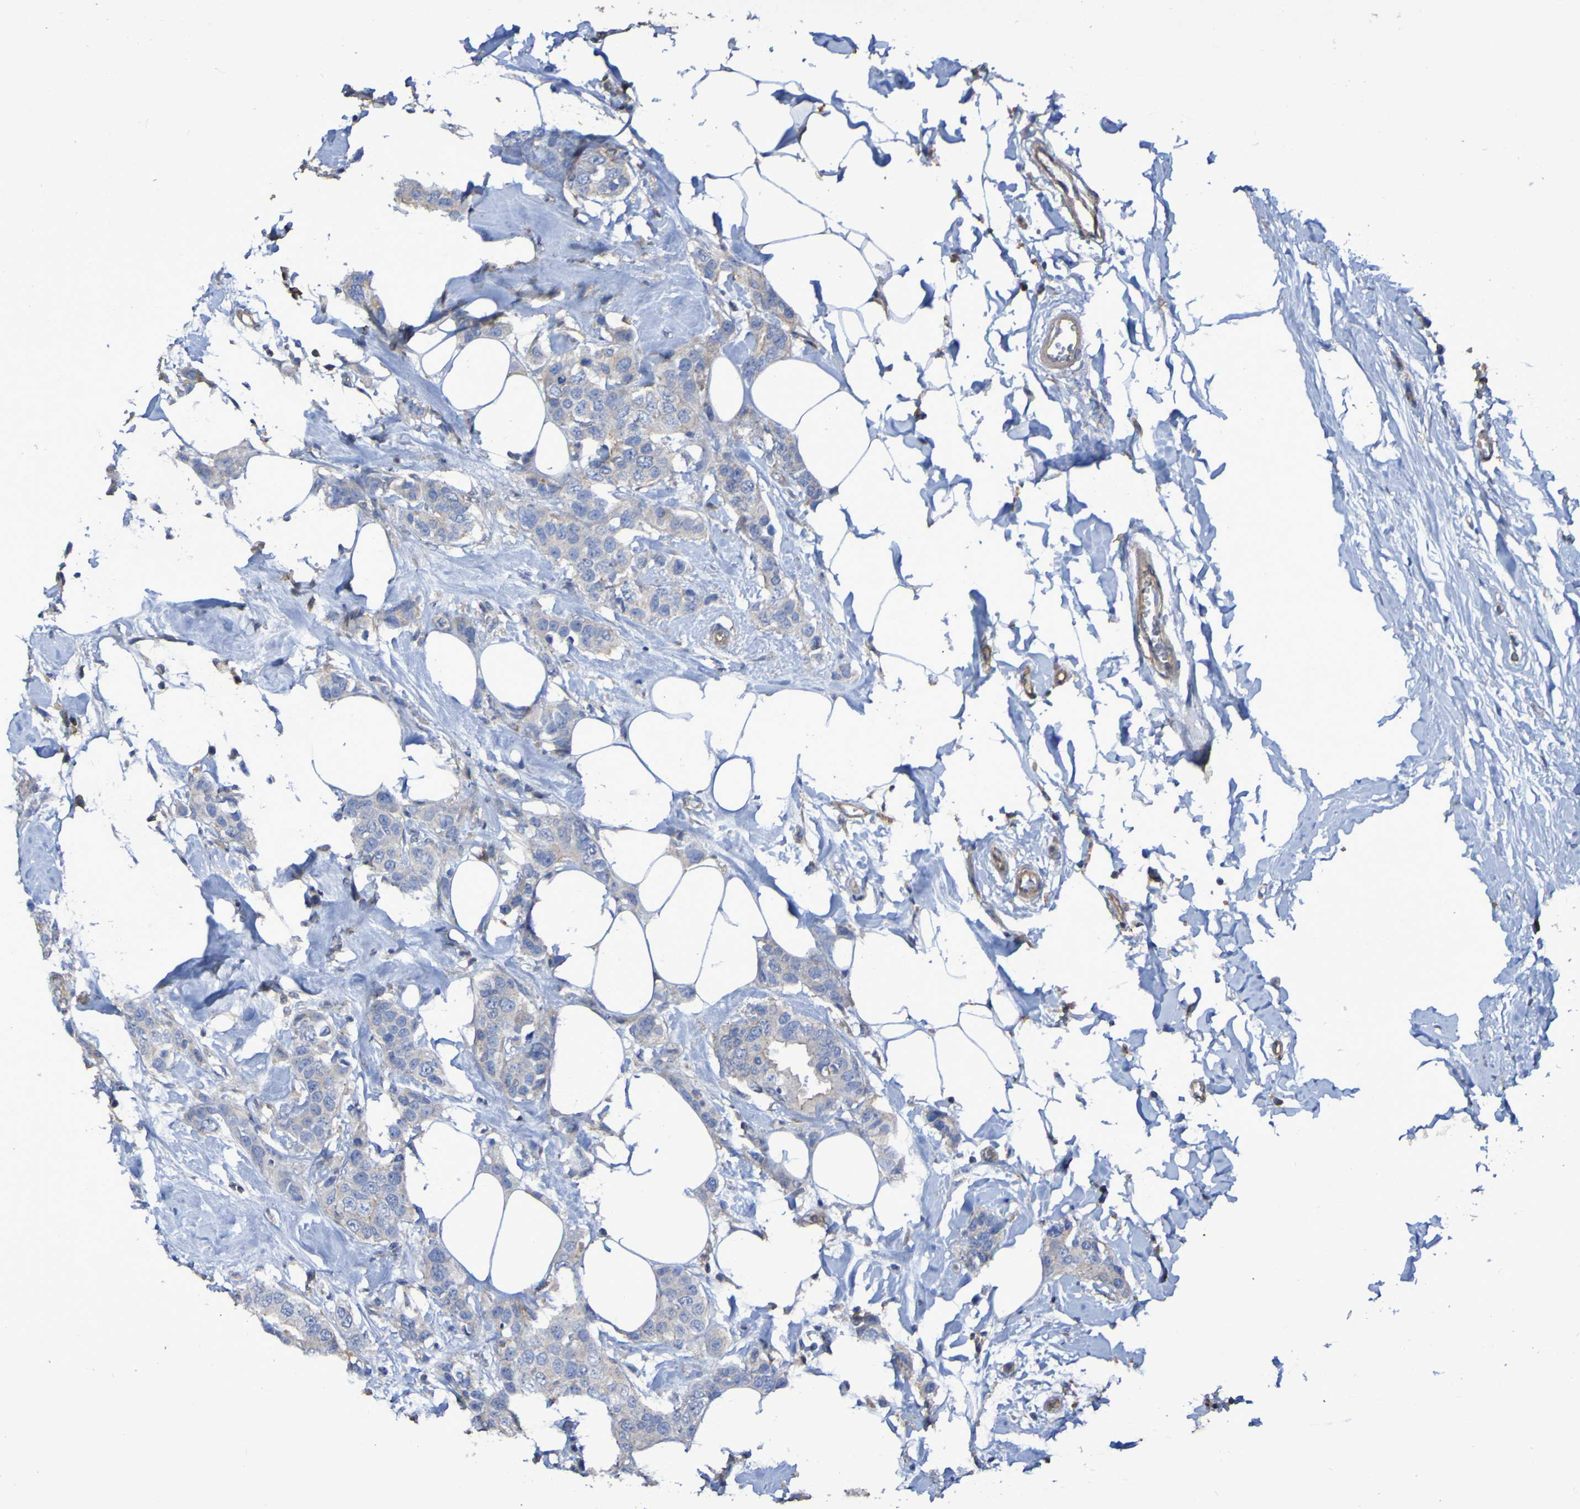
{"staining": {"intensity": "weak", "quantity": ">75%", "location": "cytoplasmic/membranous"}, "tissue": "breast cancer", "cell_type": "Tumor cells", "image_type": "cancer", "snomed": [{"axis": "morphology", "description": "Normal tissue, NOS"}, {"axis": "morphology", "description": "Duct carcinoma"}, {"axis": "topography", "description": "Breast"}], "caption": "The image exhibits a brown stain indicating the presence of a protein in the cytoplasmic/membranous of tumor cells in breast cancer.", "gene": "SYNJ1", "patient": {"sex": "female", "age": 50}}